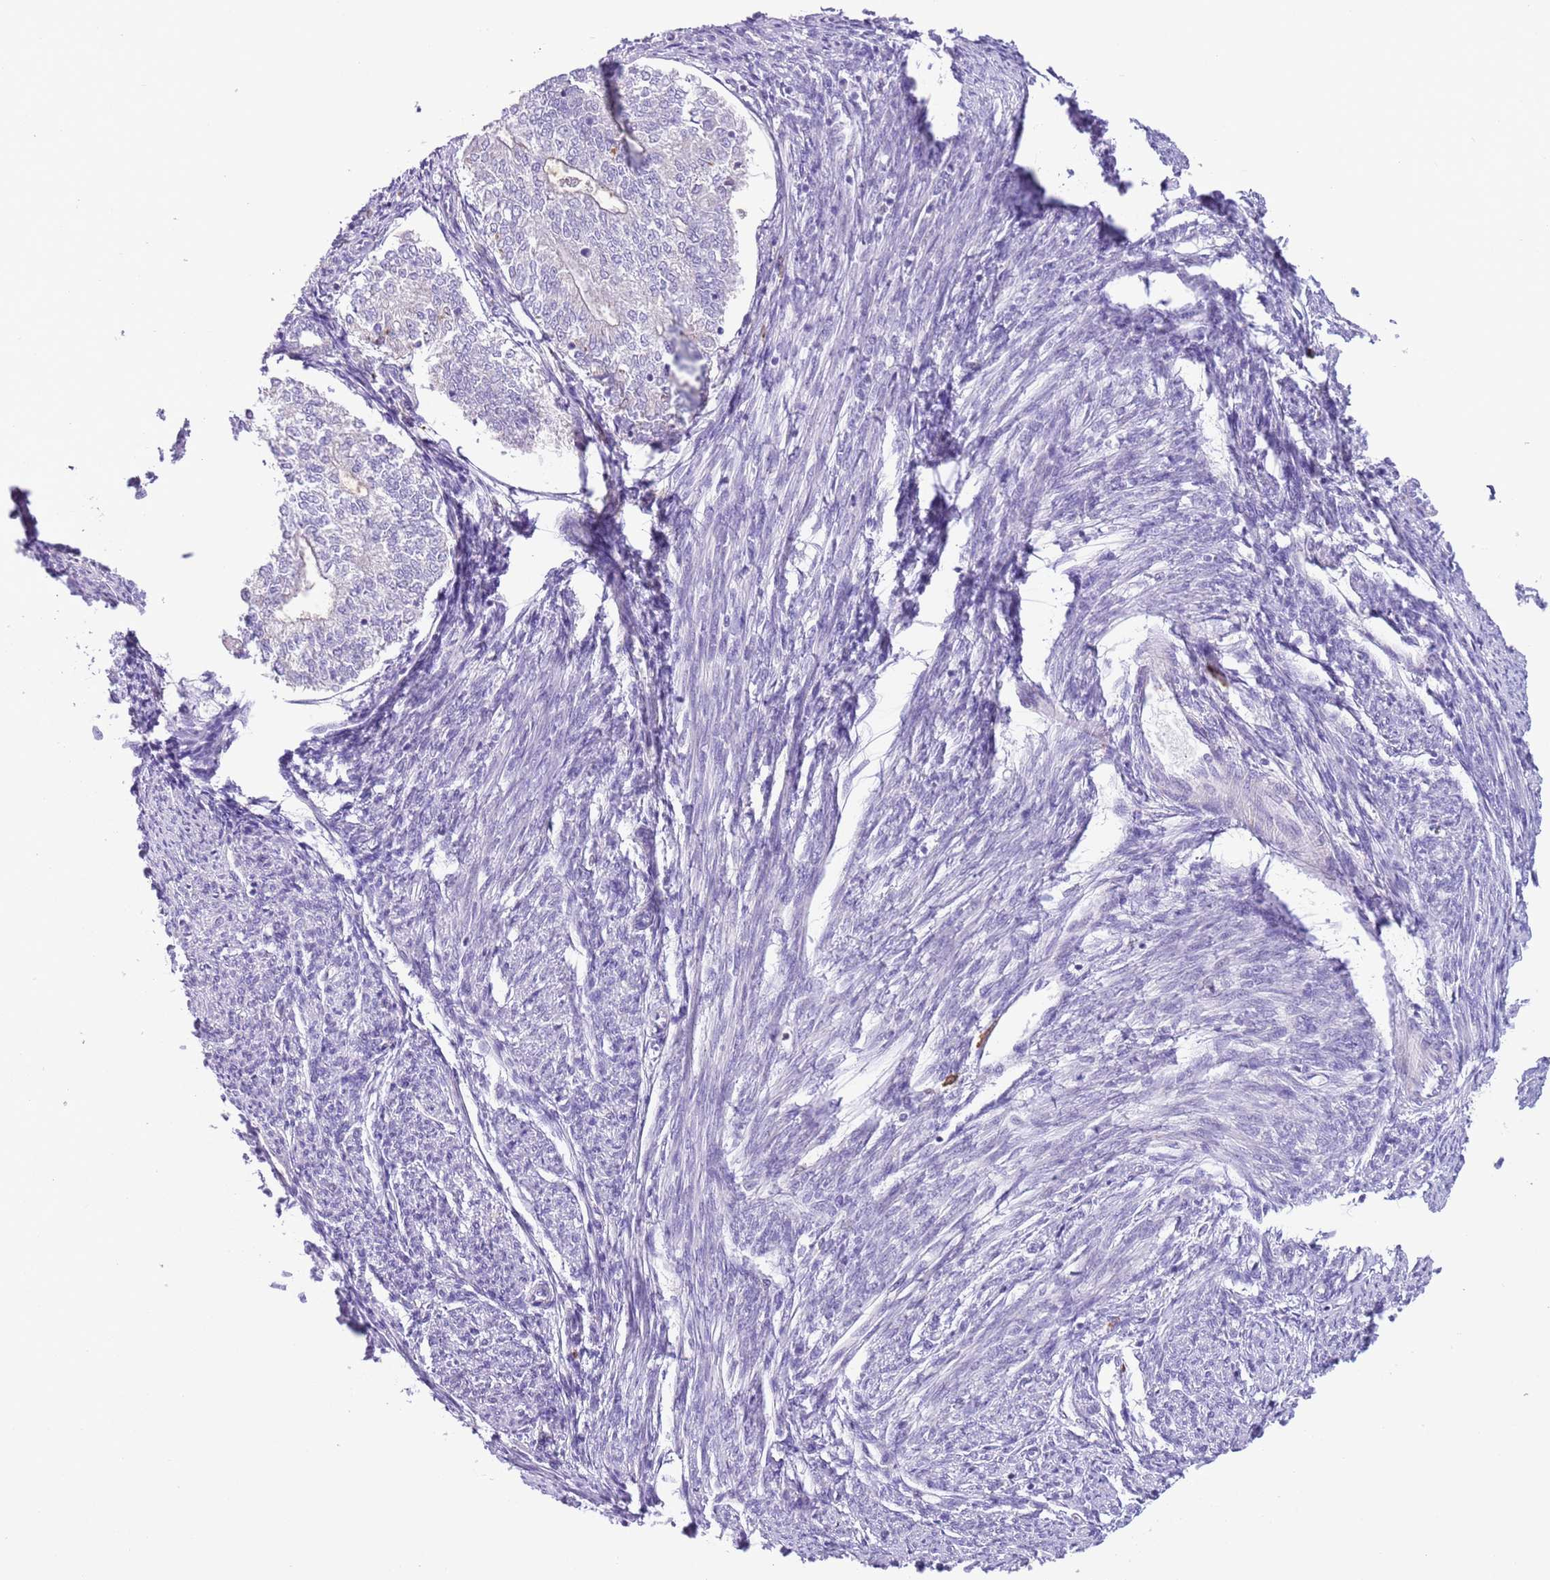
{"staining": {"intensity": "negative", "quantity": "none", "location": "none"}, "tissue": "smooth muscle", "cell_type": "Smooth muscle cells", "image_type": "normal", "snomed": [{"axis": "morphology", "description": "Normal tissue, NOS"}, {"axis": "topography", "description": "Smooth muscle"}, {"axis": "topography", "description": "Uterus"}], "caption": "This micrograph is of normal smooth muscle stained with immunohistochemistry (IHC) to label a protein in brown with the nuclei are counter-stained blue. There is no positivity in smooth muscle cells.", "gene": "ZNF697", "patient": {"sex": "female", "age": 59}}